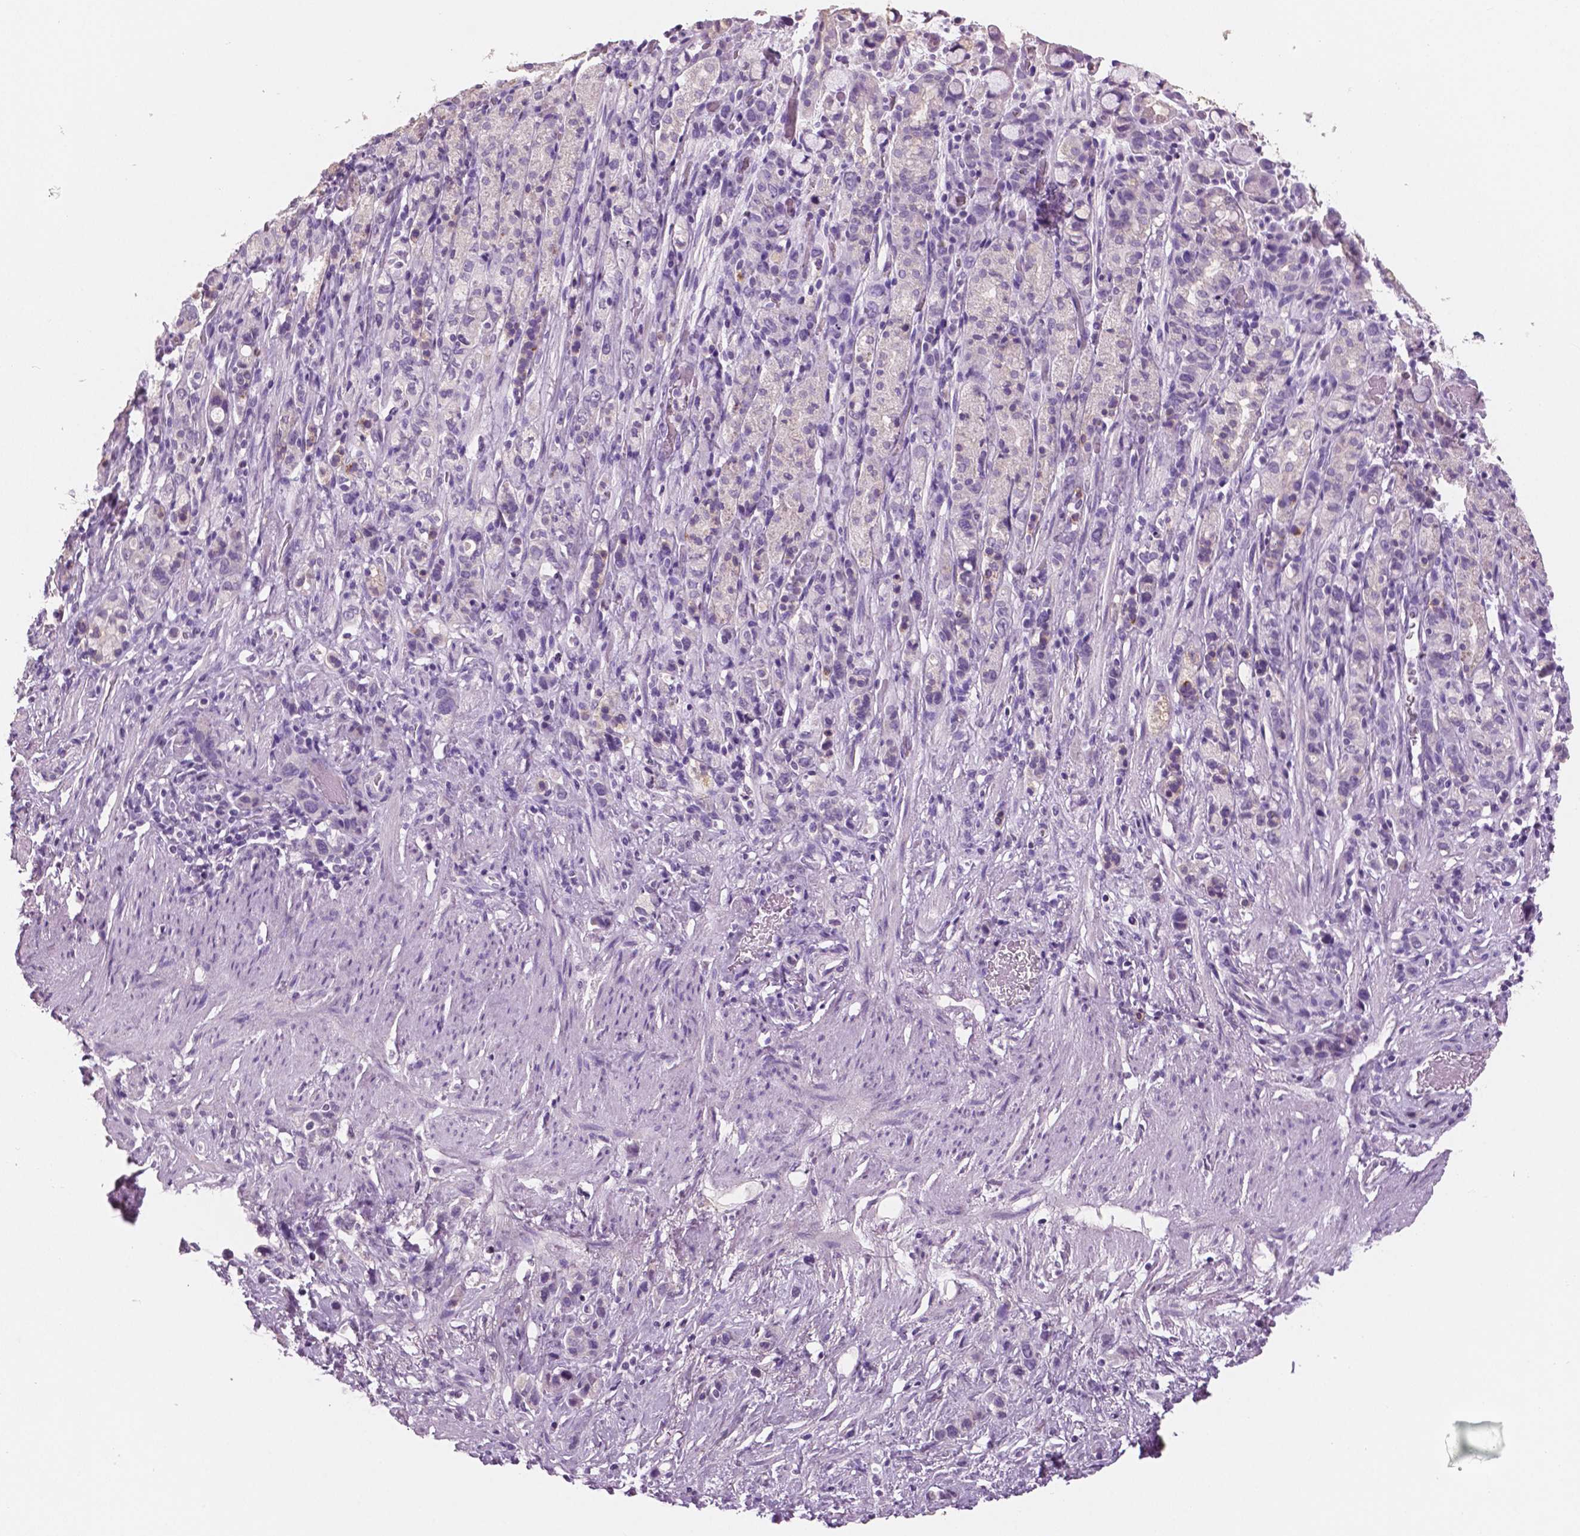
{"staining": {"intensity": "negative", "quantity": "none", "location": "none"}, "tissue": "stomach cancer", "cell_type": "Tumor cells", "image_type": "cancer", "snomed": [{"axis": "morphology", "description": "Adenocarcinoma, NOS"}, {"axis": "topography", "description": "Stomach"}], "caption": "Immunohistochemistry photomicrograph of human adenocarcinoma (stomach) stained for a protein (brown), which reveals no staining in tumor cells.", "gene": "NECAB2", "patient": {"sex": "female", "age": 65}}